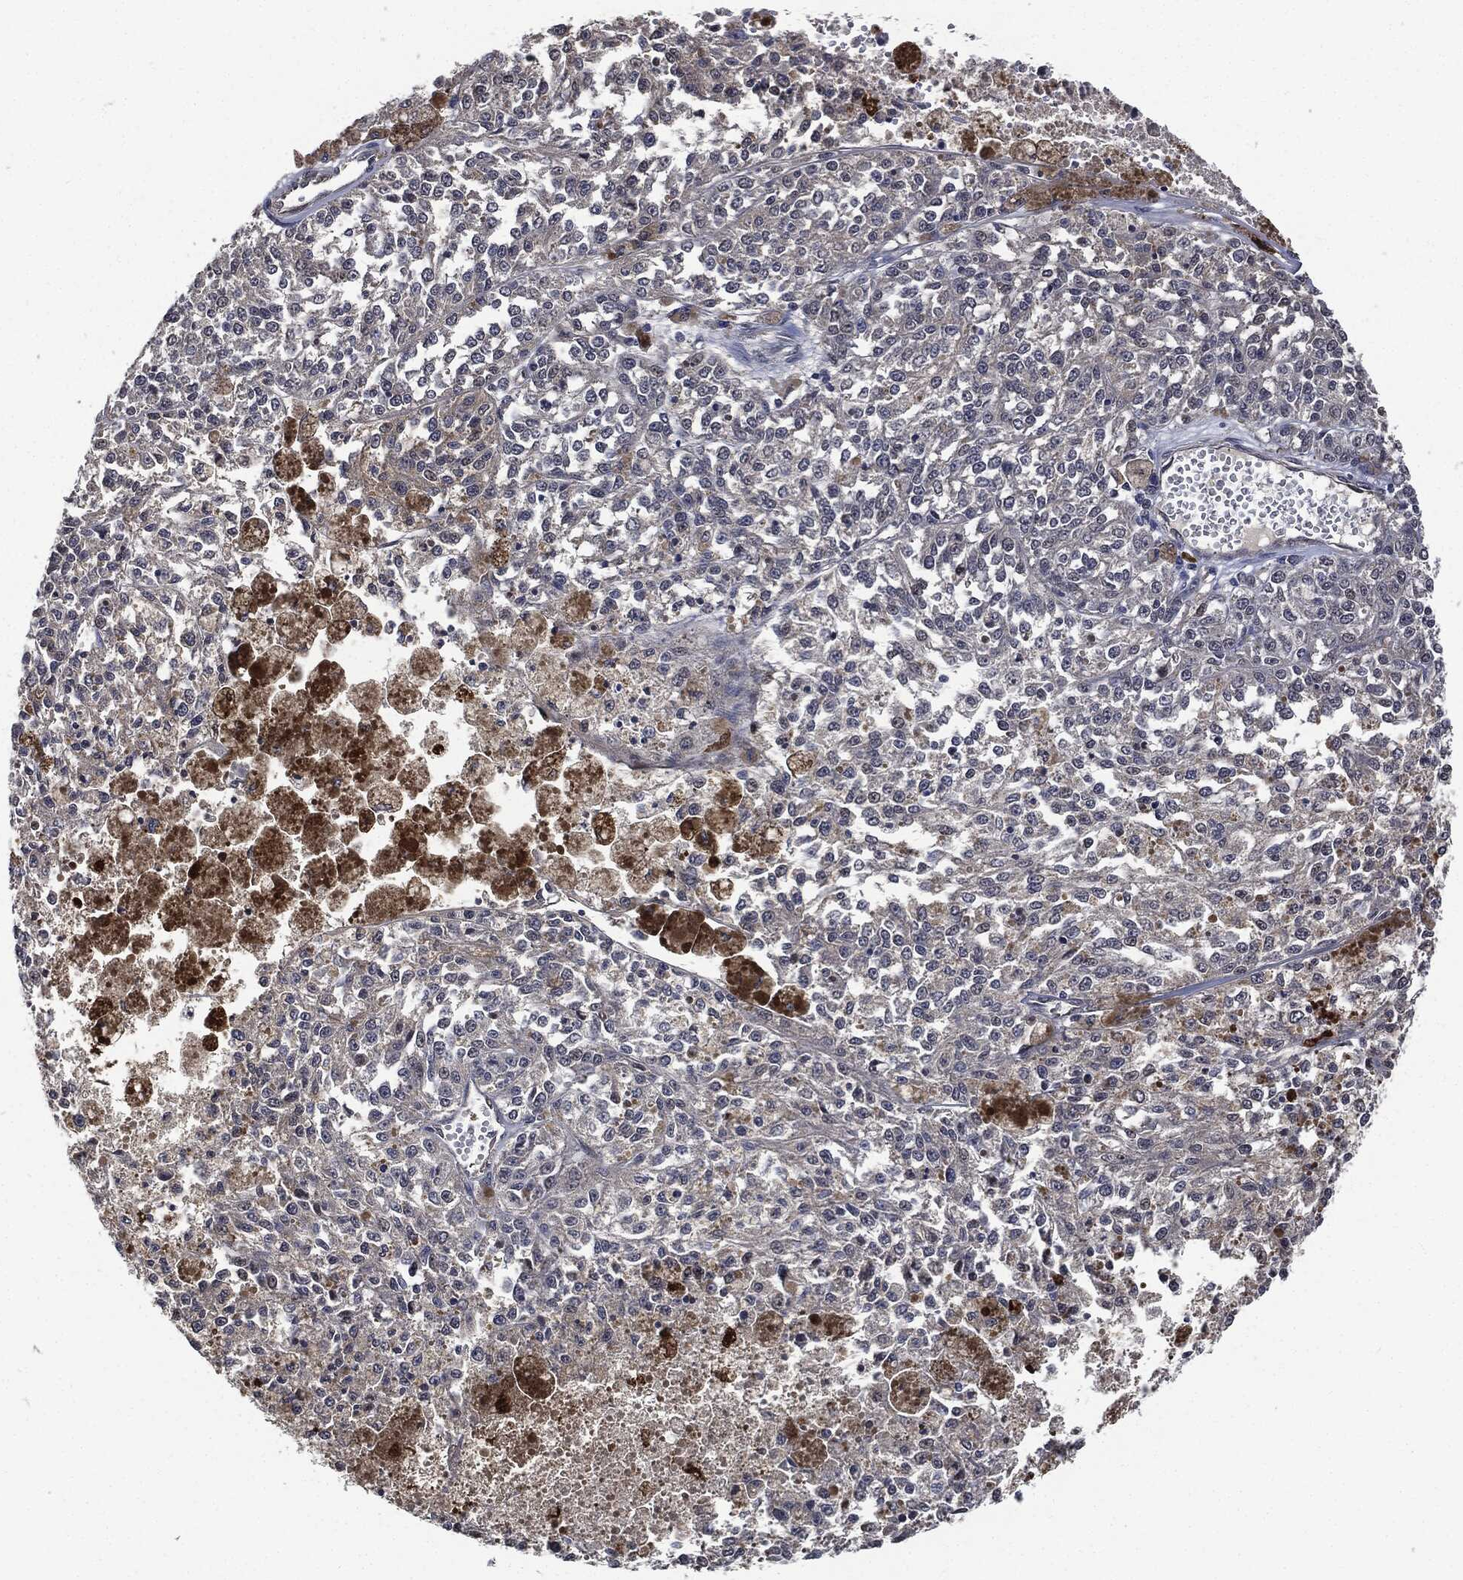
{"staining": {"intensity": "negative", "quantity": "none", "location": "none"}, "tissue": "melanoma", "cell_type": "Tumor cells", "image_type": "cancer", "snomed": [{"axis": "morphology", "description": "Malignant melanoma, Metastatic site"}, {"axis": "topography", "description": "Lymph node"}], "caption": "An immunohistochemistry histopathology image of melanoma is shown. There is no staining in tumor cells of melanoma.", "gene": "S100A9", "patient": {"sex": "female", "age": 64}}